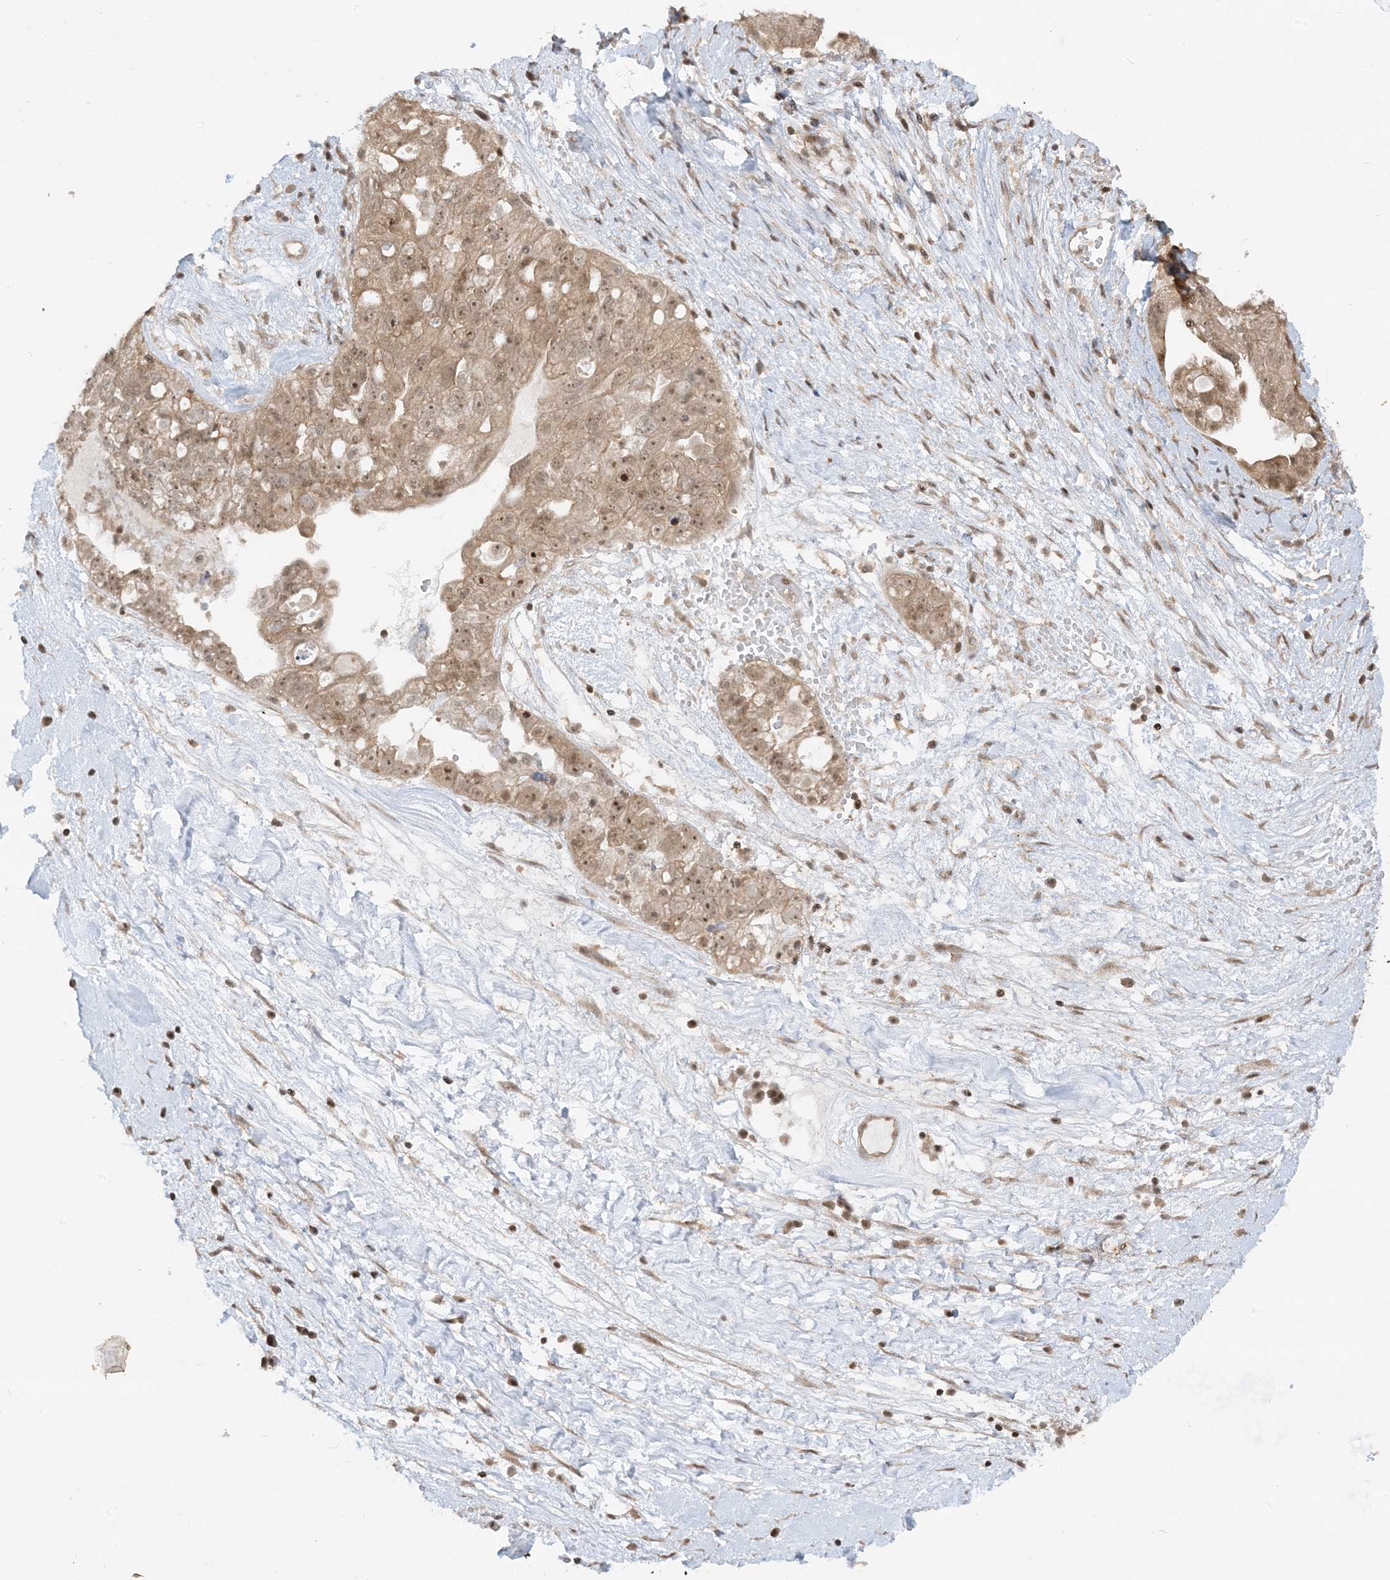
{"staining": {"intensity": "moderate", "quantity": ">75%", "location": "cytoplasmic/membranous,nuclear"}, "tissue": "ovarian cancer", "cell_type": "Tumor cells", "image_type": "cancer", "snomed": [{"axis": "morphology", "description": "Carcinoma, NOS"}, {"axis": "morphology", "description": "Cystadenocarcinoma, serous, NOS"}, {"axis": "topography", "description": "Ovary"}], "caption": "Protein staining of ovarian cancer tissue displays moderate cytoplasmic/membranous and nuclear staining in approximately >75% of tumor cells. (IHC, brightfield microscopy, high magnification).", "gene": "PPP1R7", "patient": {"sex": "female", "age": 69}}